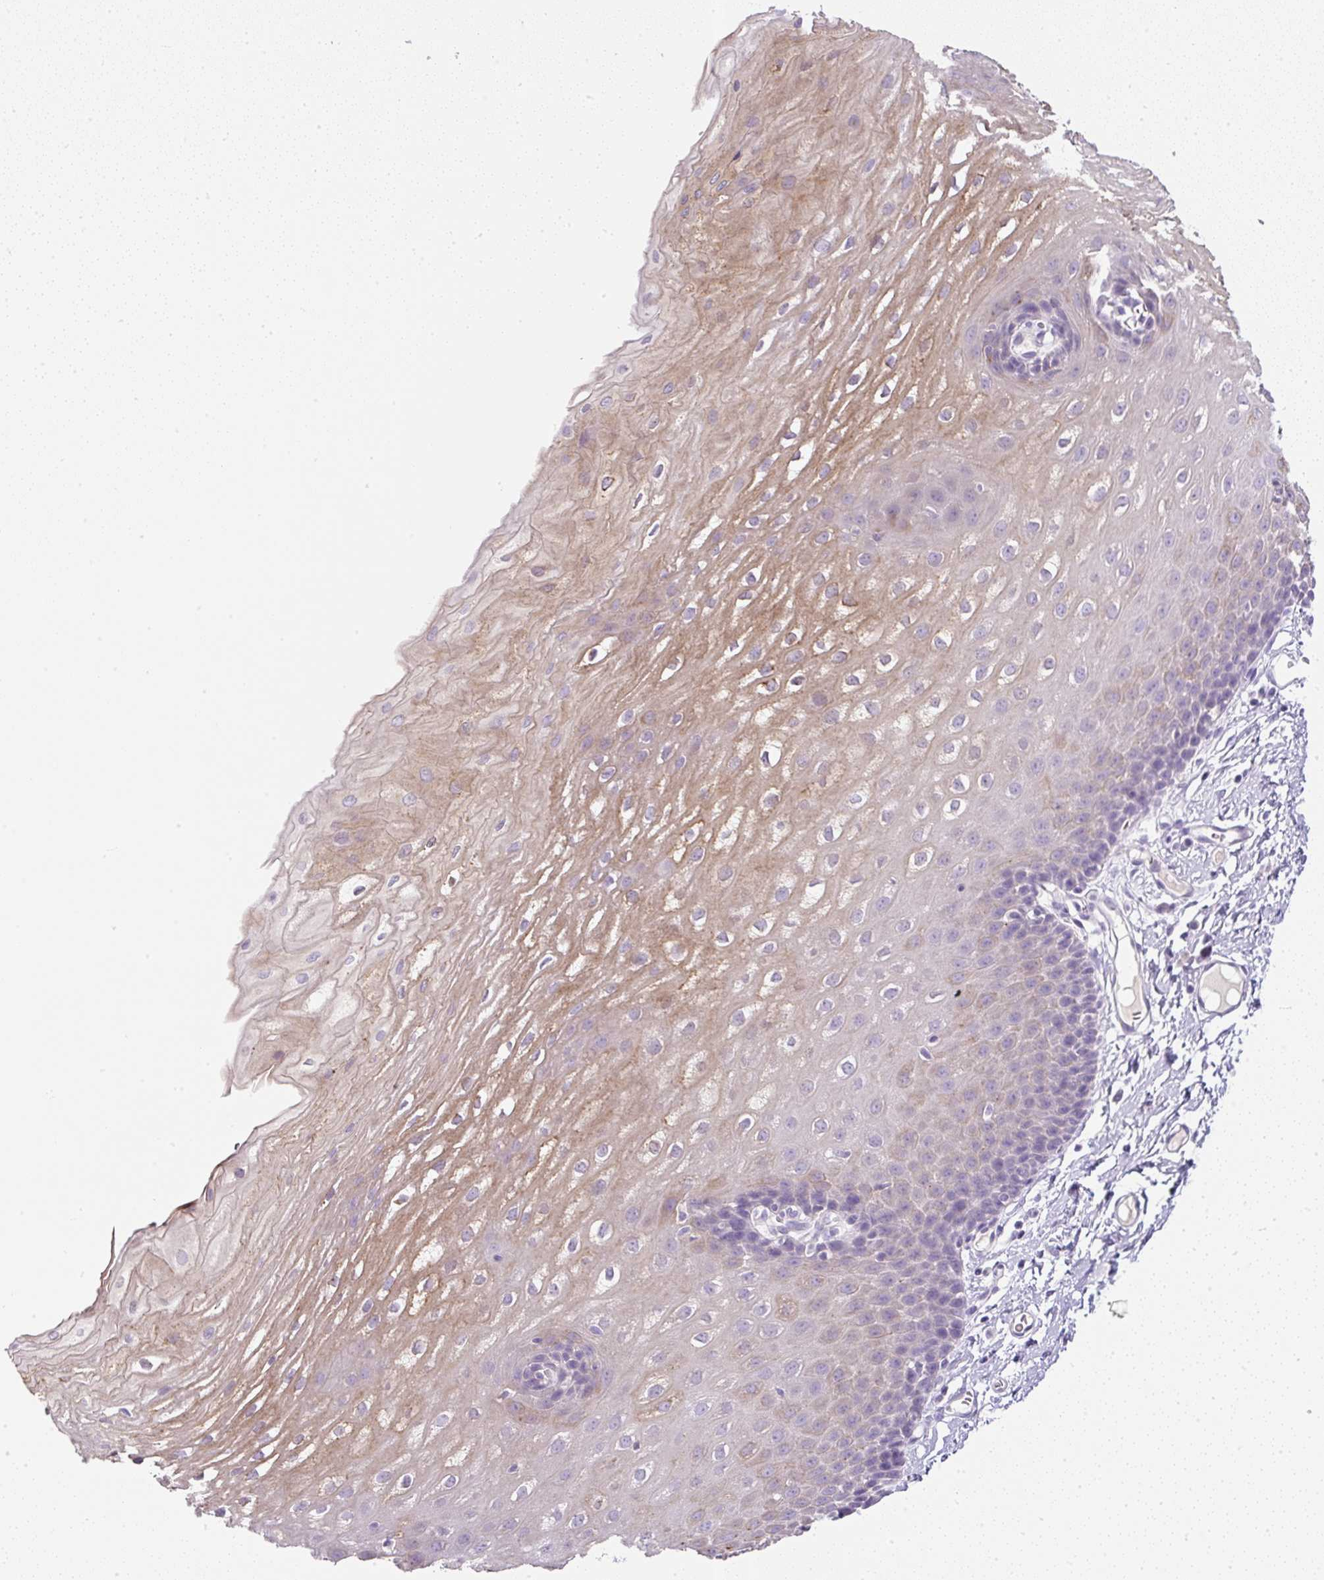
{"staining": {"intensity": "moderate", "quantity": "<25%", "location": "cytoplasmic/membranous"}, "tissue": "esophagus", "cell_type": "Squamous epithelial cells", "image_type": "normal", "snomed": [{"axis": "morphology", "description": "Normal tissue, NOS"}, {"axis": "topography", "description": "Esophagus"}], "caption": "Brown immunohistochemical staining in unremarkable human esophagus shows moderate cytoplasmic/membranous expression in about <25% of squamous epithelial cells.", "gene": "COL9A2", "patient": {"sex": "male", "age": 70}}